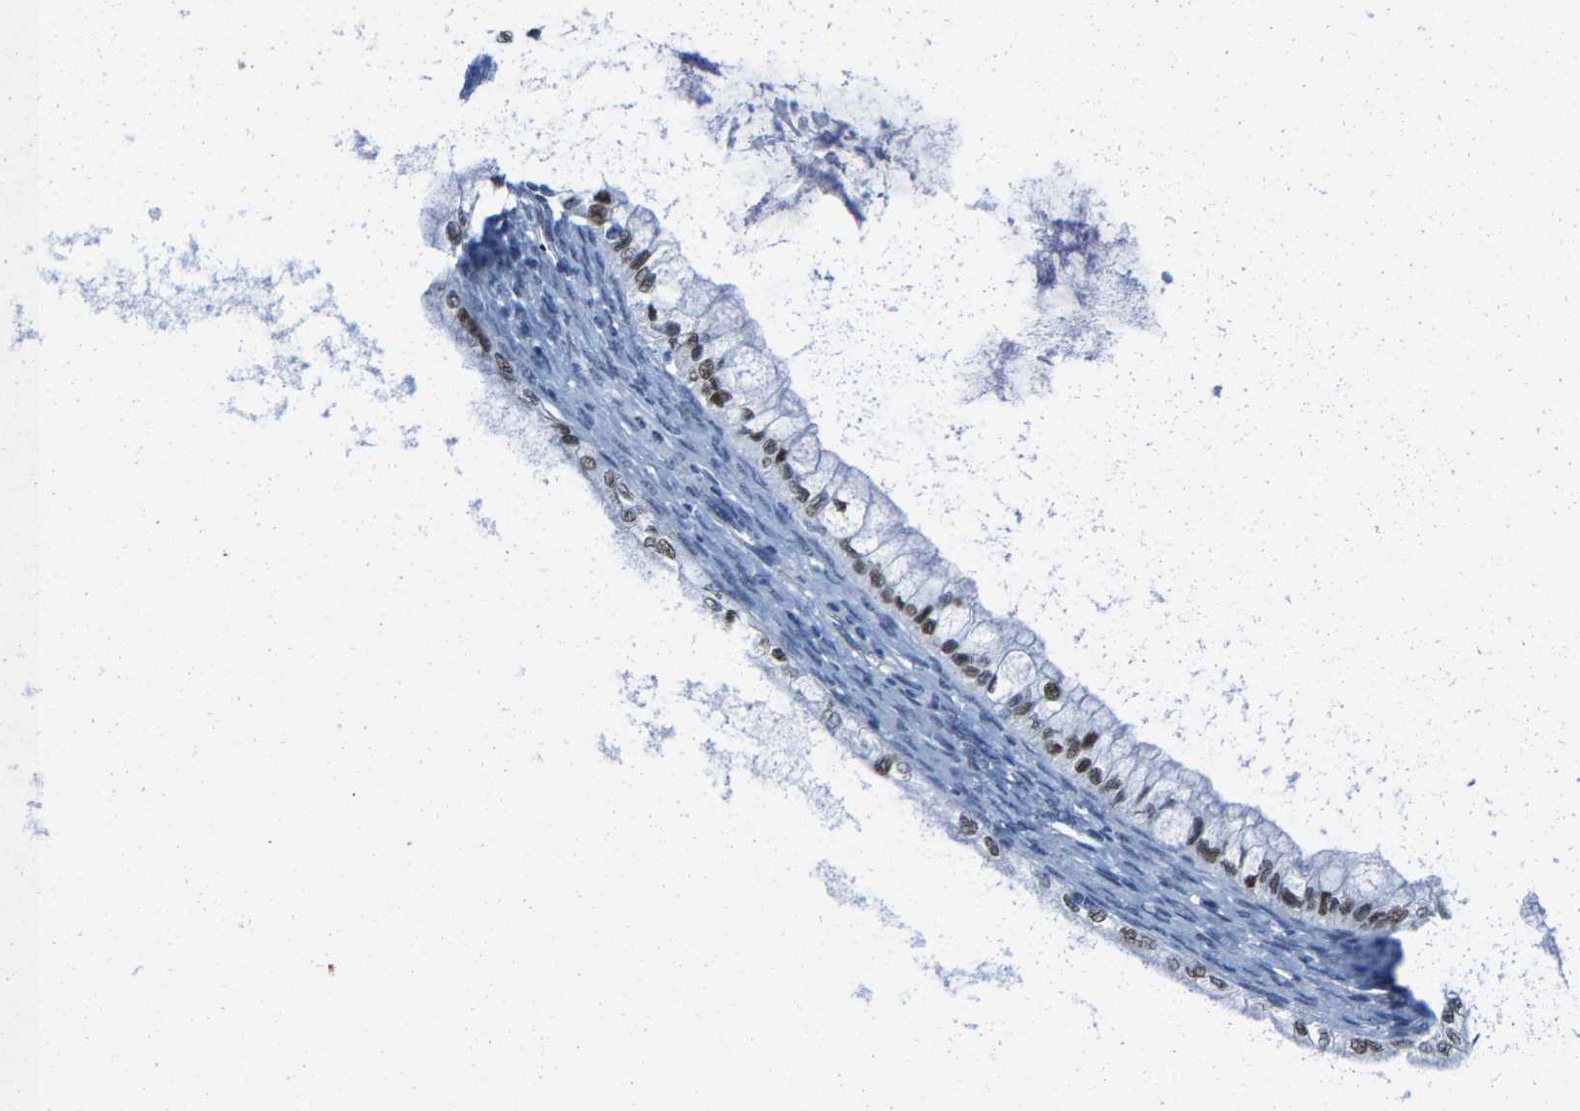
{"staining": {"intensity": "moderate", "quantity": ">75%", "location": "nuclear"}, "tissue": "ovarian cancer", "cell_type": "Tumor cells", "image_type": "cancer", "snomed": [{"axis": "morphology", "description": "Cystadenocarcinoma, mucinous, NOS"}, {"axis": "topography", "description": "Ovary"}], "caption": "This micrograph reveals IHC staining of ovarian mucinous cystadenocarcinoma, with medium moderate nuclear positivity in approximately >75% of tumor cells.", "gene": "SETD1B", "patient": {"sex": "female", "age": 57}}